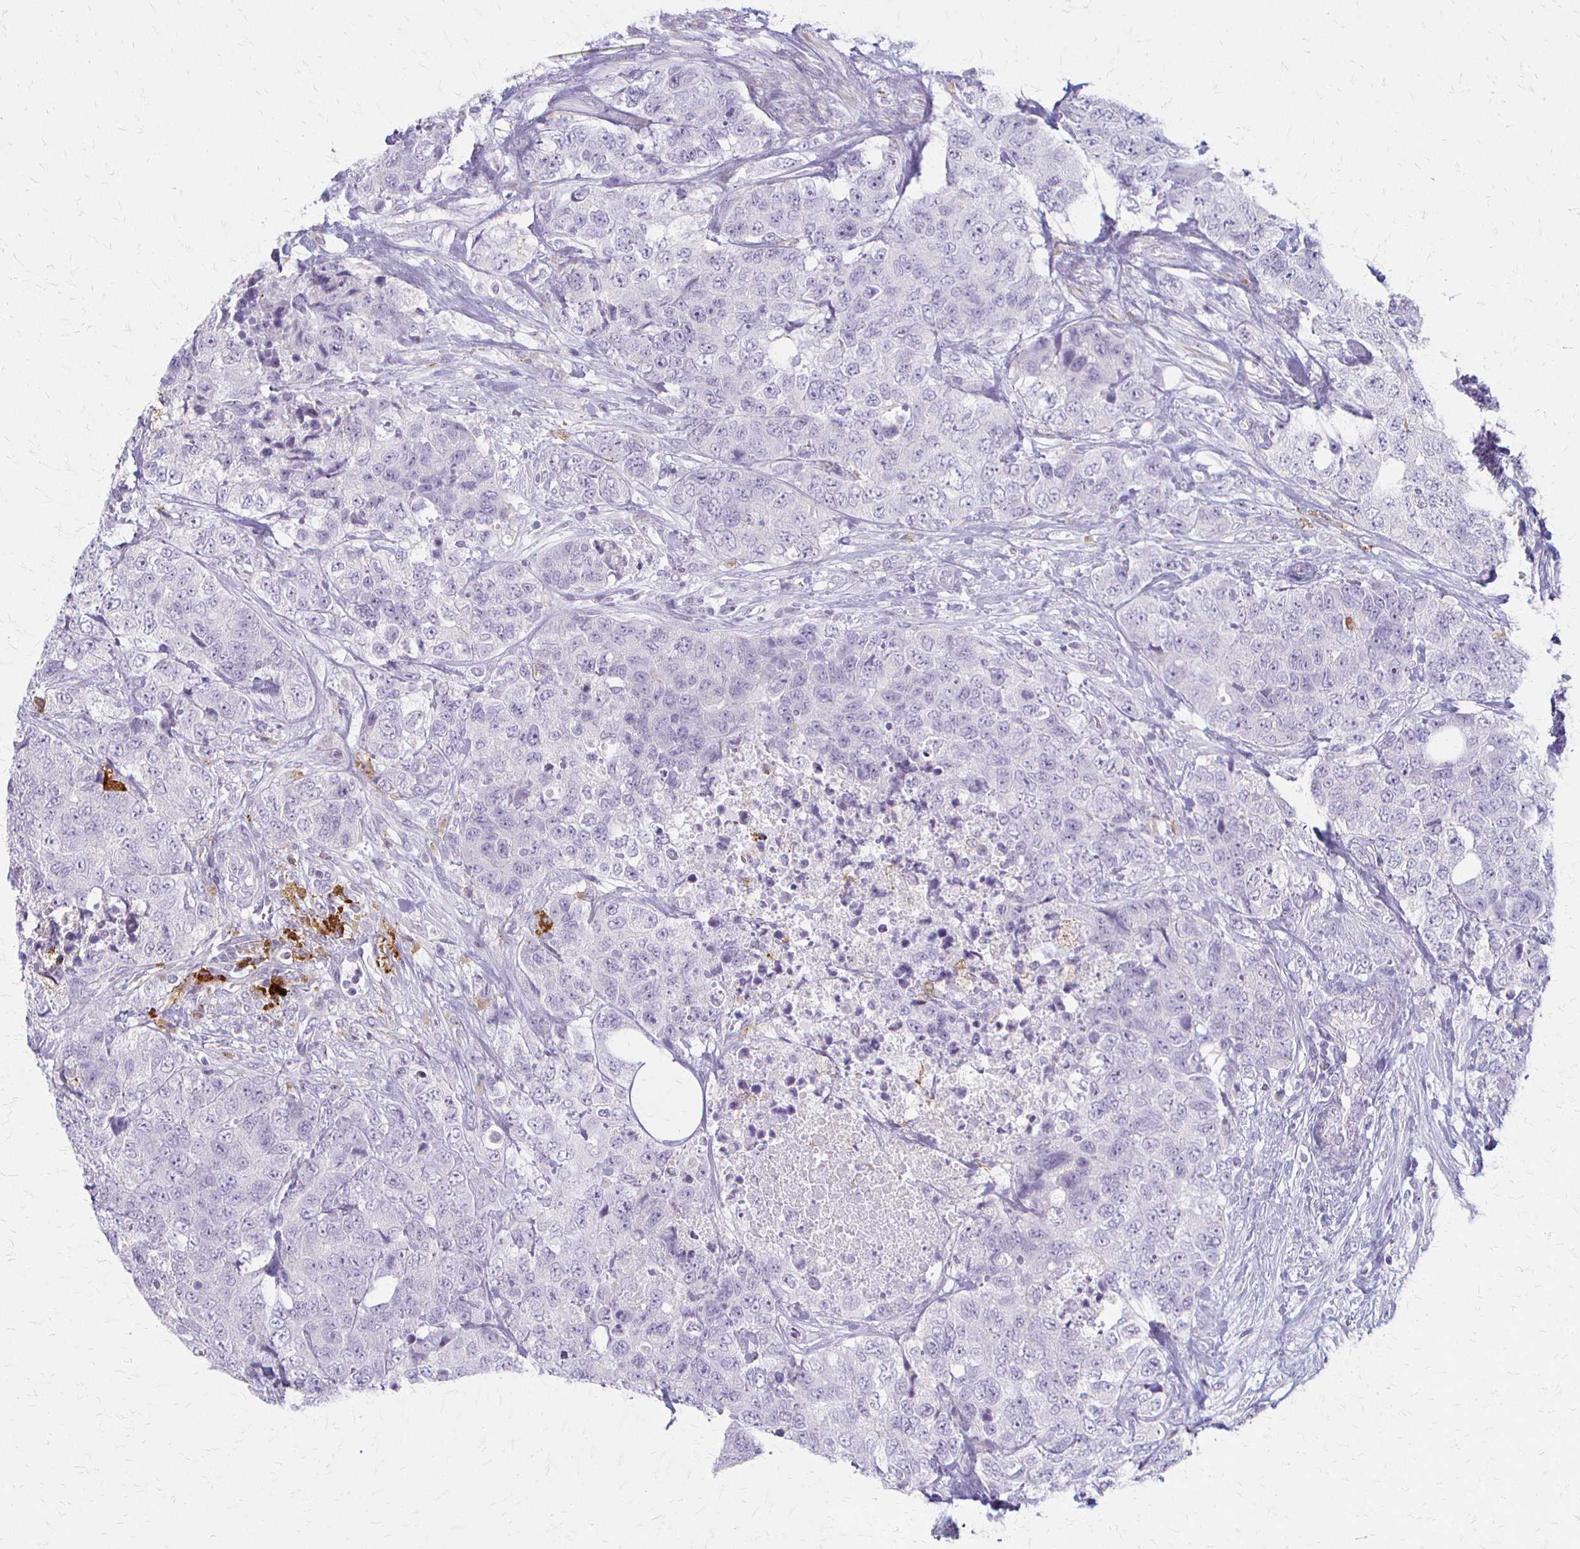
{"staining": {"intensity": "negative", "quantity": "none", "location": "none"}, "tissue": "urothelial cancer", "cell_type": "Tumor cells", "image_type": "cancer", "snomed": [{"axis": "morphology", "description": "Urothelial carcinoma, High grade"}, {"axis": "topography", "description": "Urinary bladder"}], "caption": "The immunohistochemistry (IHC) histopathology image has no significant expression in tumor cells of urothelial carcinoma (high-grade) tissue.", "gene": "ACP5", "patient": {"sex": "female", "age": 78}}